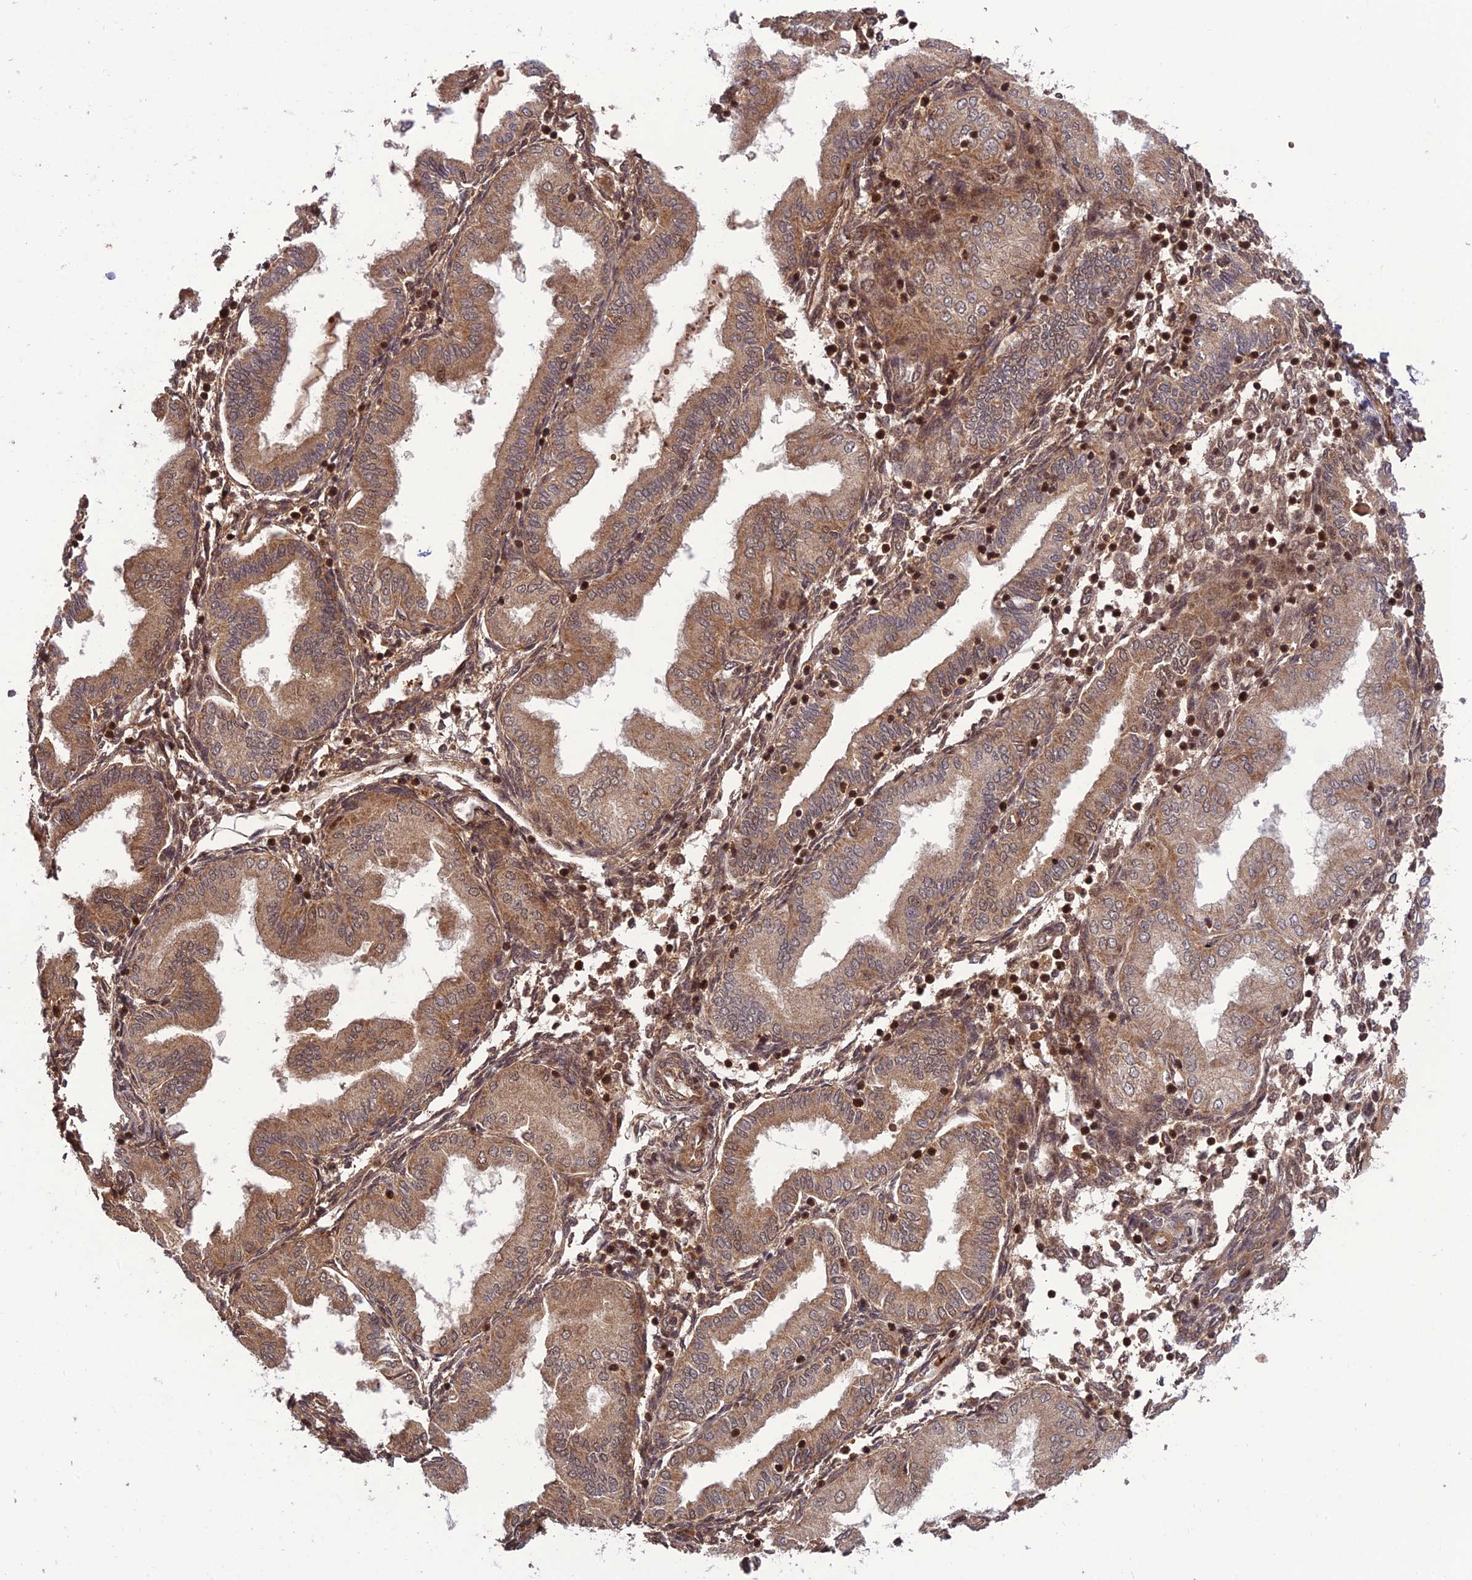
{"staining": {"intensity": "moderate", "quantity": "25%-75%", "location": "cytoplasmic/membranous"}, "tissue": "endometrium", "cell_type": "Cells in endometrial stroma", "image_type": "normal", "snomed": [{"axis": "morphology", "description": "Normal tissue, NOS"}, {"axis": "topography", "description": "Endometrium"}], "caption": "An IHC photomicrograph of unremarkable tissue is shown. Protein staining in brown highlights moderate cytoplasmic/membranous positivity in endometrium within cells in endometrial stroma.", "gene": "NDUFC1", "patient": {"sex": "female", "age": 53}}